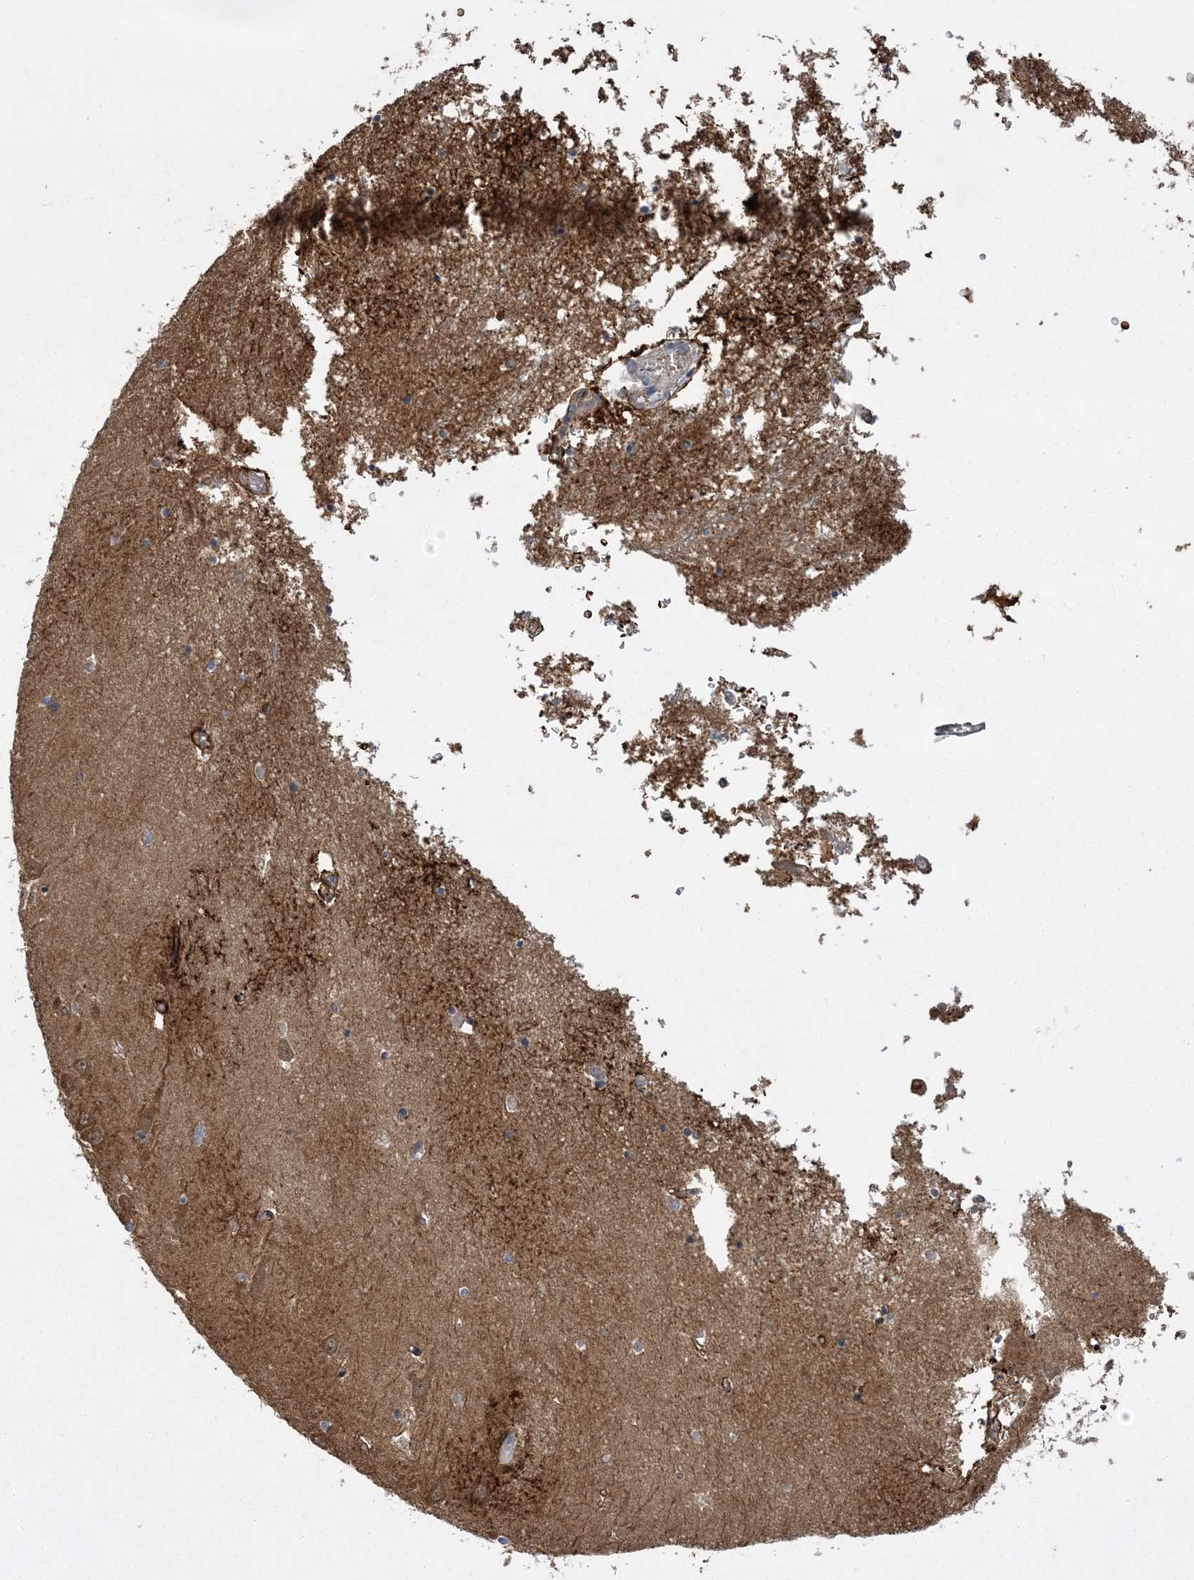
{"staining": {"intensity": "strong", "quantity": "<25%", "location": "cytoplasmic/membranous"}, "tissue": "hippocampus", "cell_type": "Glial cells", "image_type": "normal", "snomed": [{"axis": "morphology", "description": "Normal tissue, NOS"}, {"axis": "topography", "description": "Hippocampus"}], "caption": "Protein expression by immunohistochemistry shows strong cytoplasmic/membranous positivity in approximately <25% of glial cells in normal hippocampus.", "gene": "CALN1", "patient": {"sex": "male", "age": 70}}